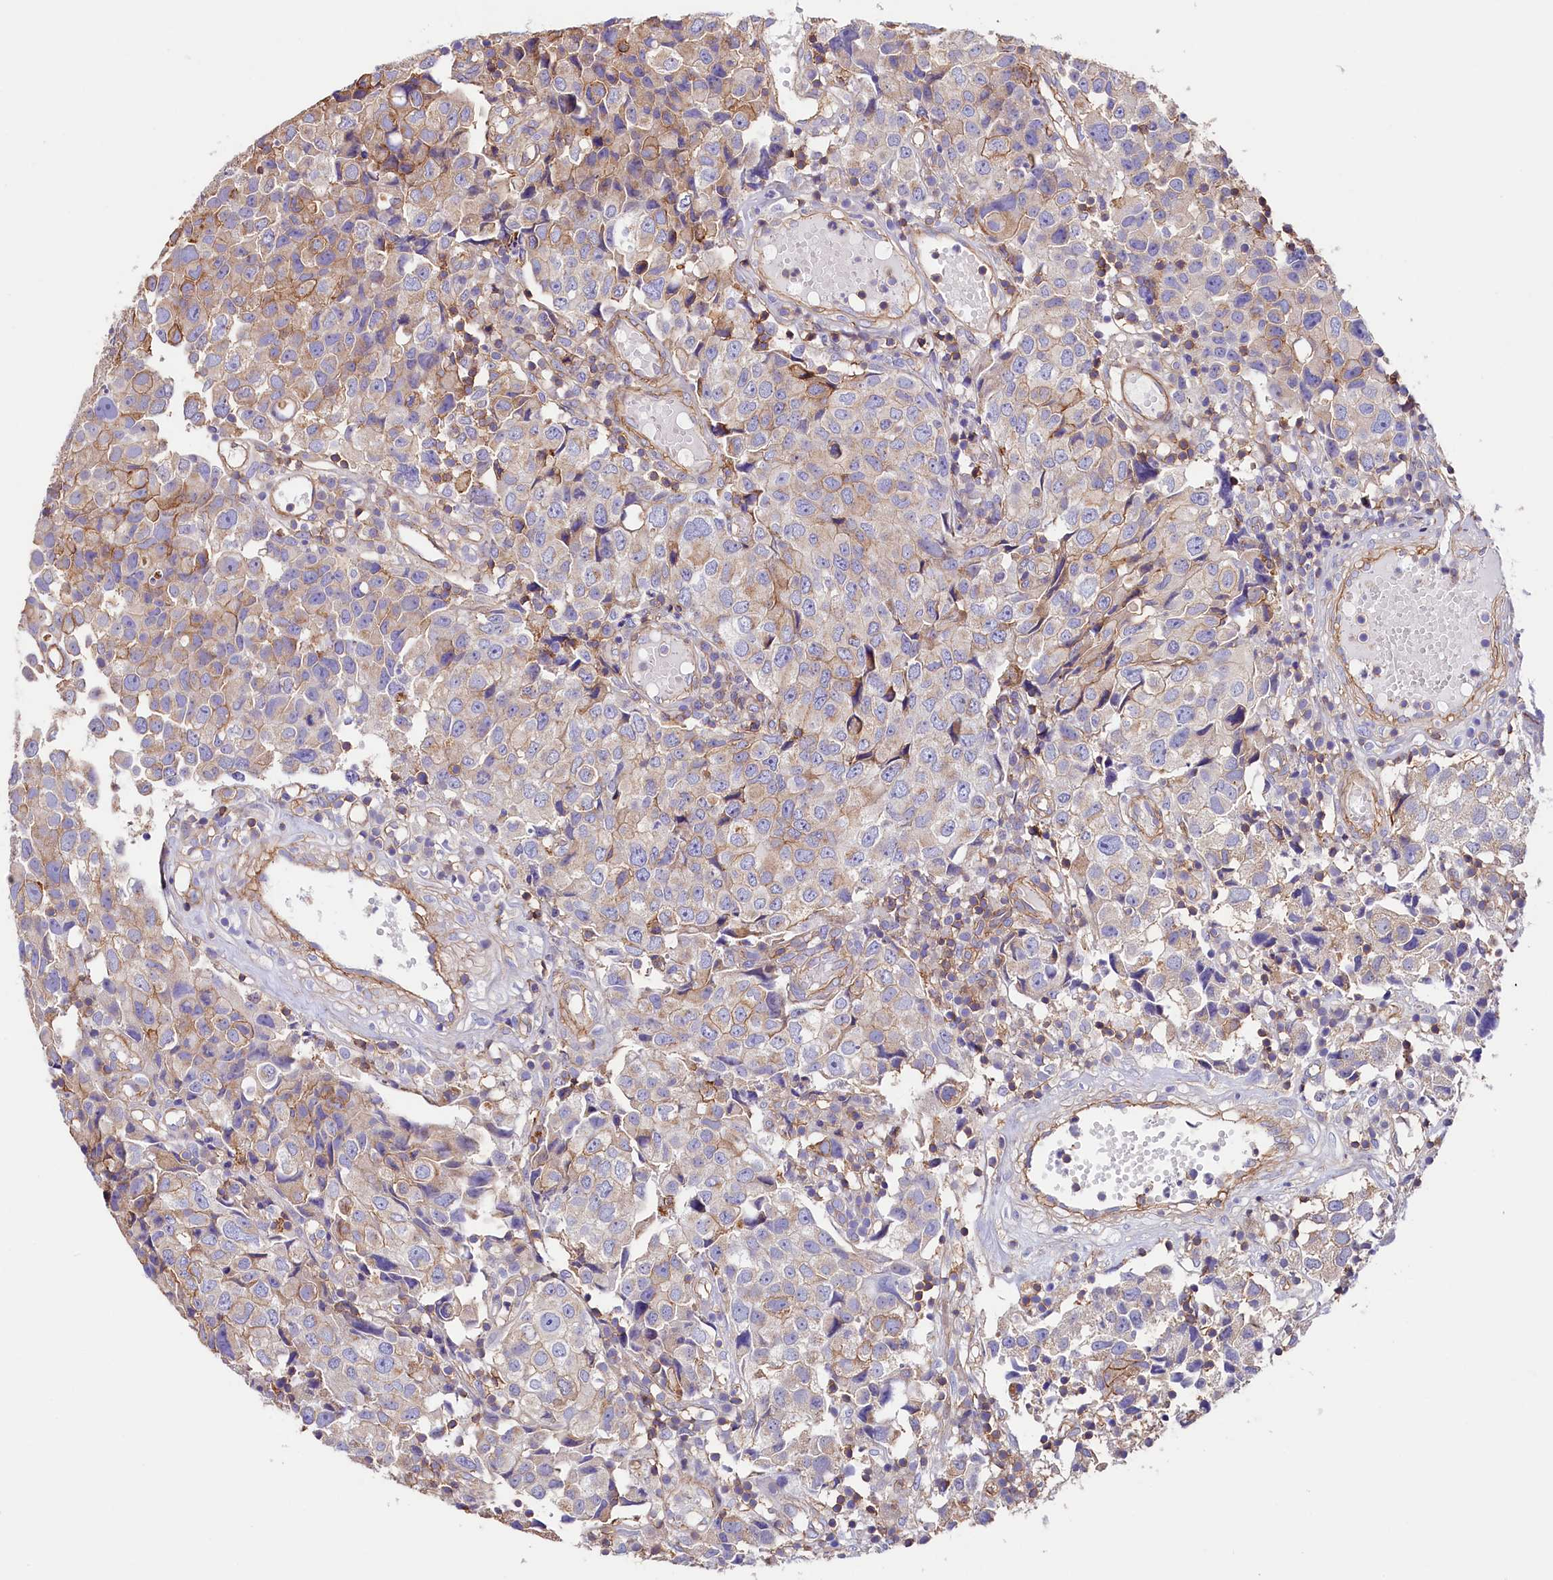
{"staining": {"intensity": "weak", "quantity": "<25%", "location": "cytoplasmic/membranous"}, "tissue": "urothelial cancer", "cell_type": "Tumor cells", "image_type": "cancer", "snomed": [{"axis": "morphology", "description": "Urothelial carcinoma, High grade"}, {"axis": "topography", "description": "Urinary bladder"}], "caption": "The micrograph reveals no significant positivity in tumor cells of urothelial cancer.", "gene": "ATP2B4", "patient": {"sex": "female", "age": 75}}